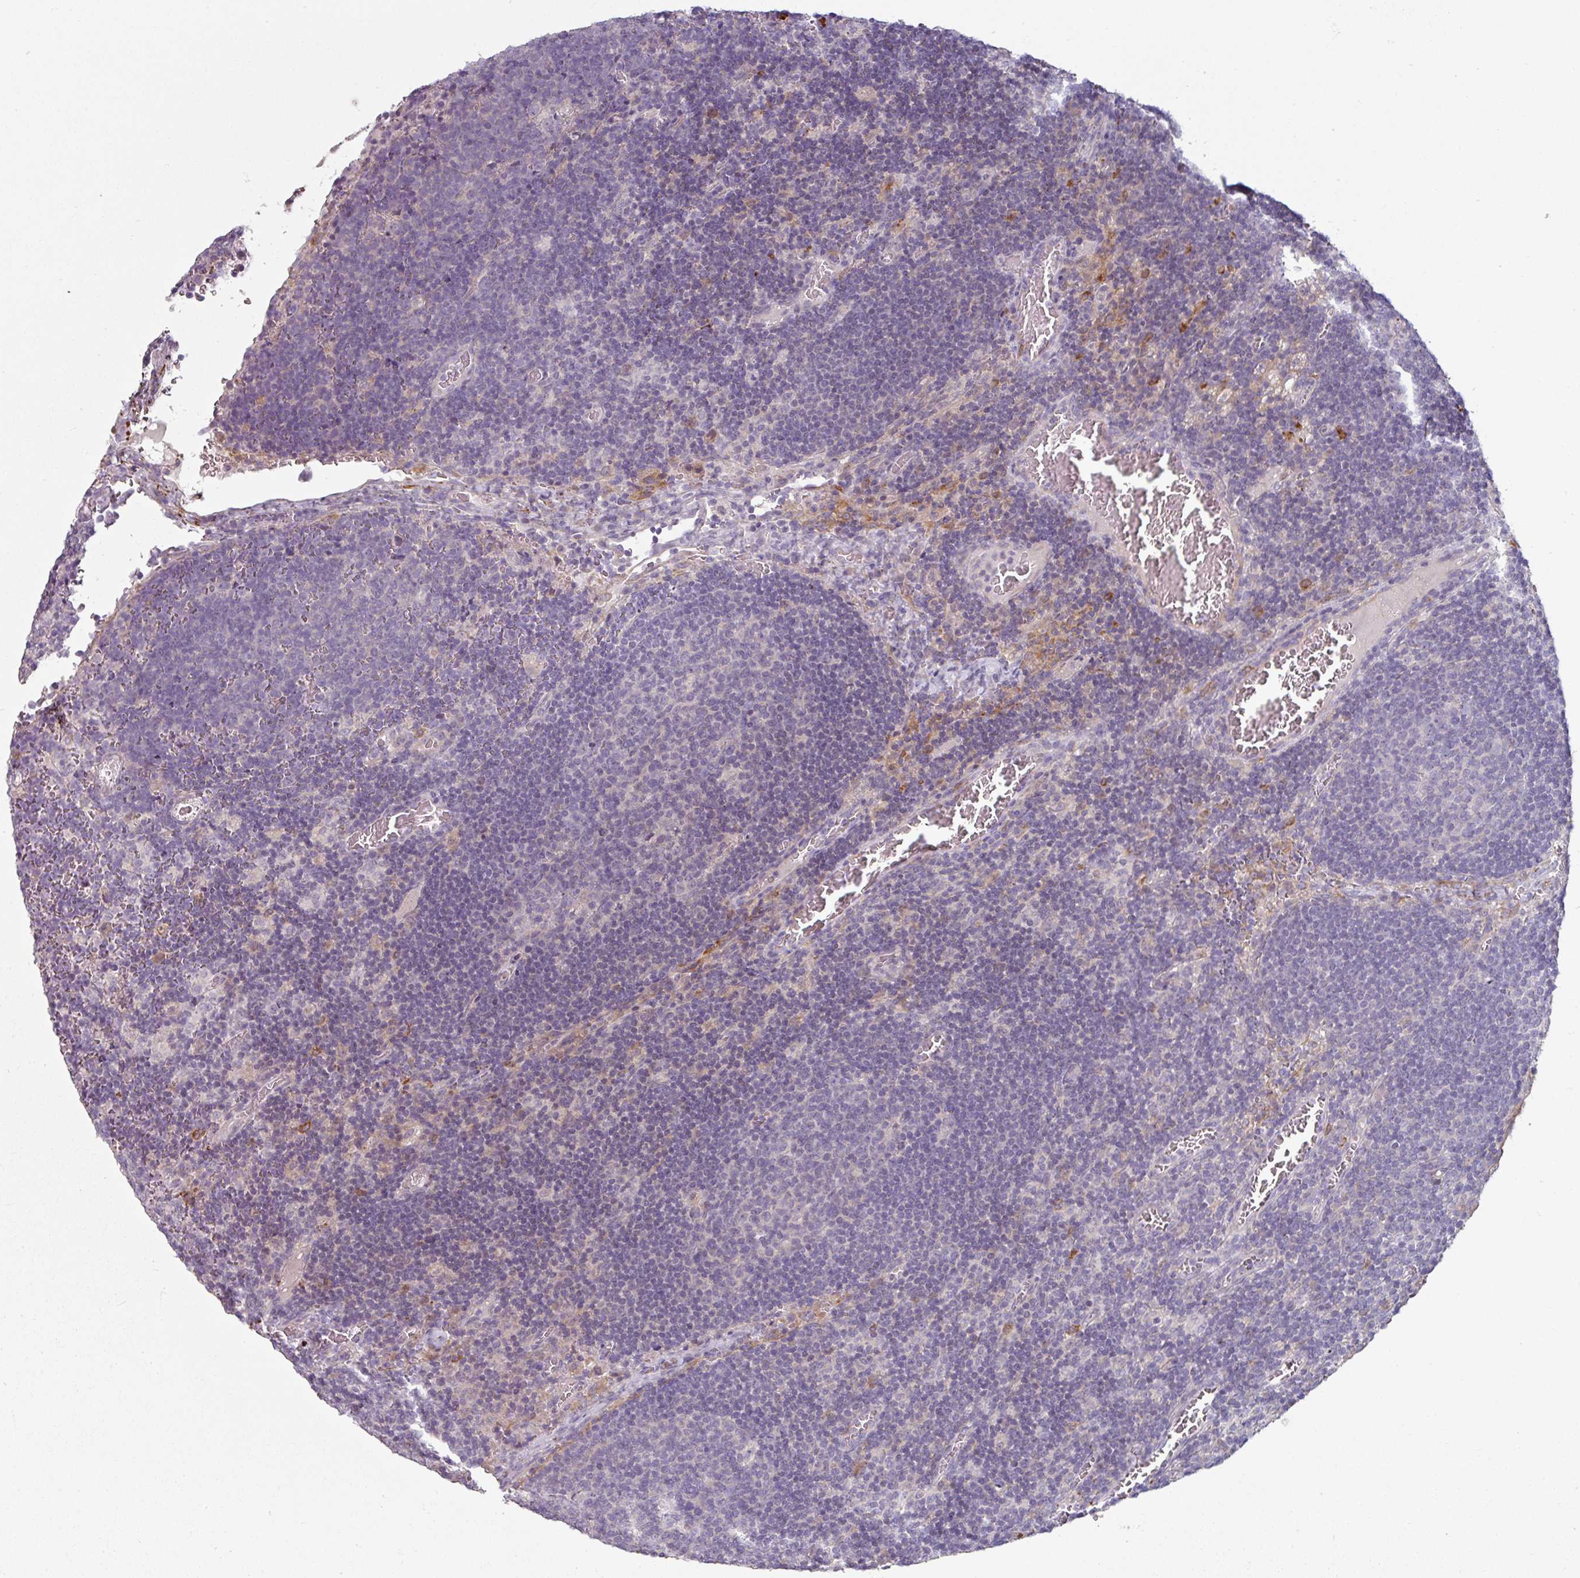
{"staining": {"intensity": "negative", "quantity": "none", "location": "none"}, "tissue": "lymph node", "cell_type": "Germinal center cells", "image_type": "normal", "snomed": [{"axis": "morphology", "description": "Normal tissue, NOS"}, {"axis": "topography", "description": "Lymph node"}], "caption": "An image of lymph node stained for a protein reveals no brown staining in germinal center cells.", "gene": "MTMR14", "patient": {"sex": "male", "age": 50}}